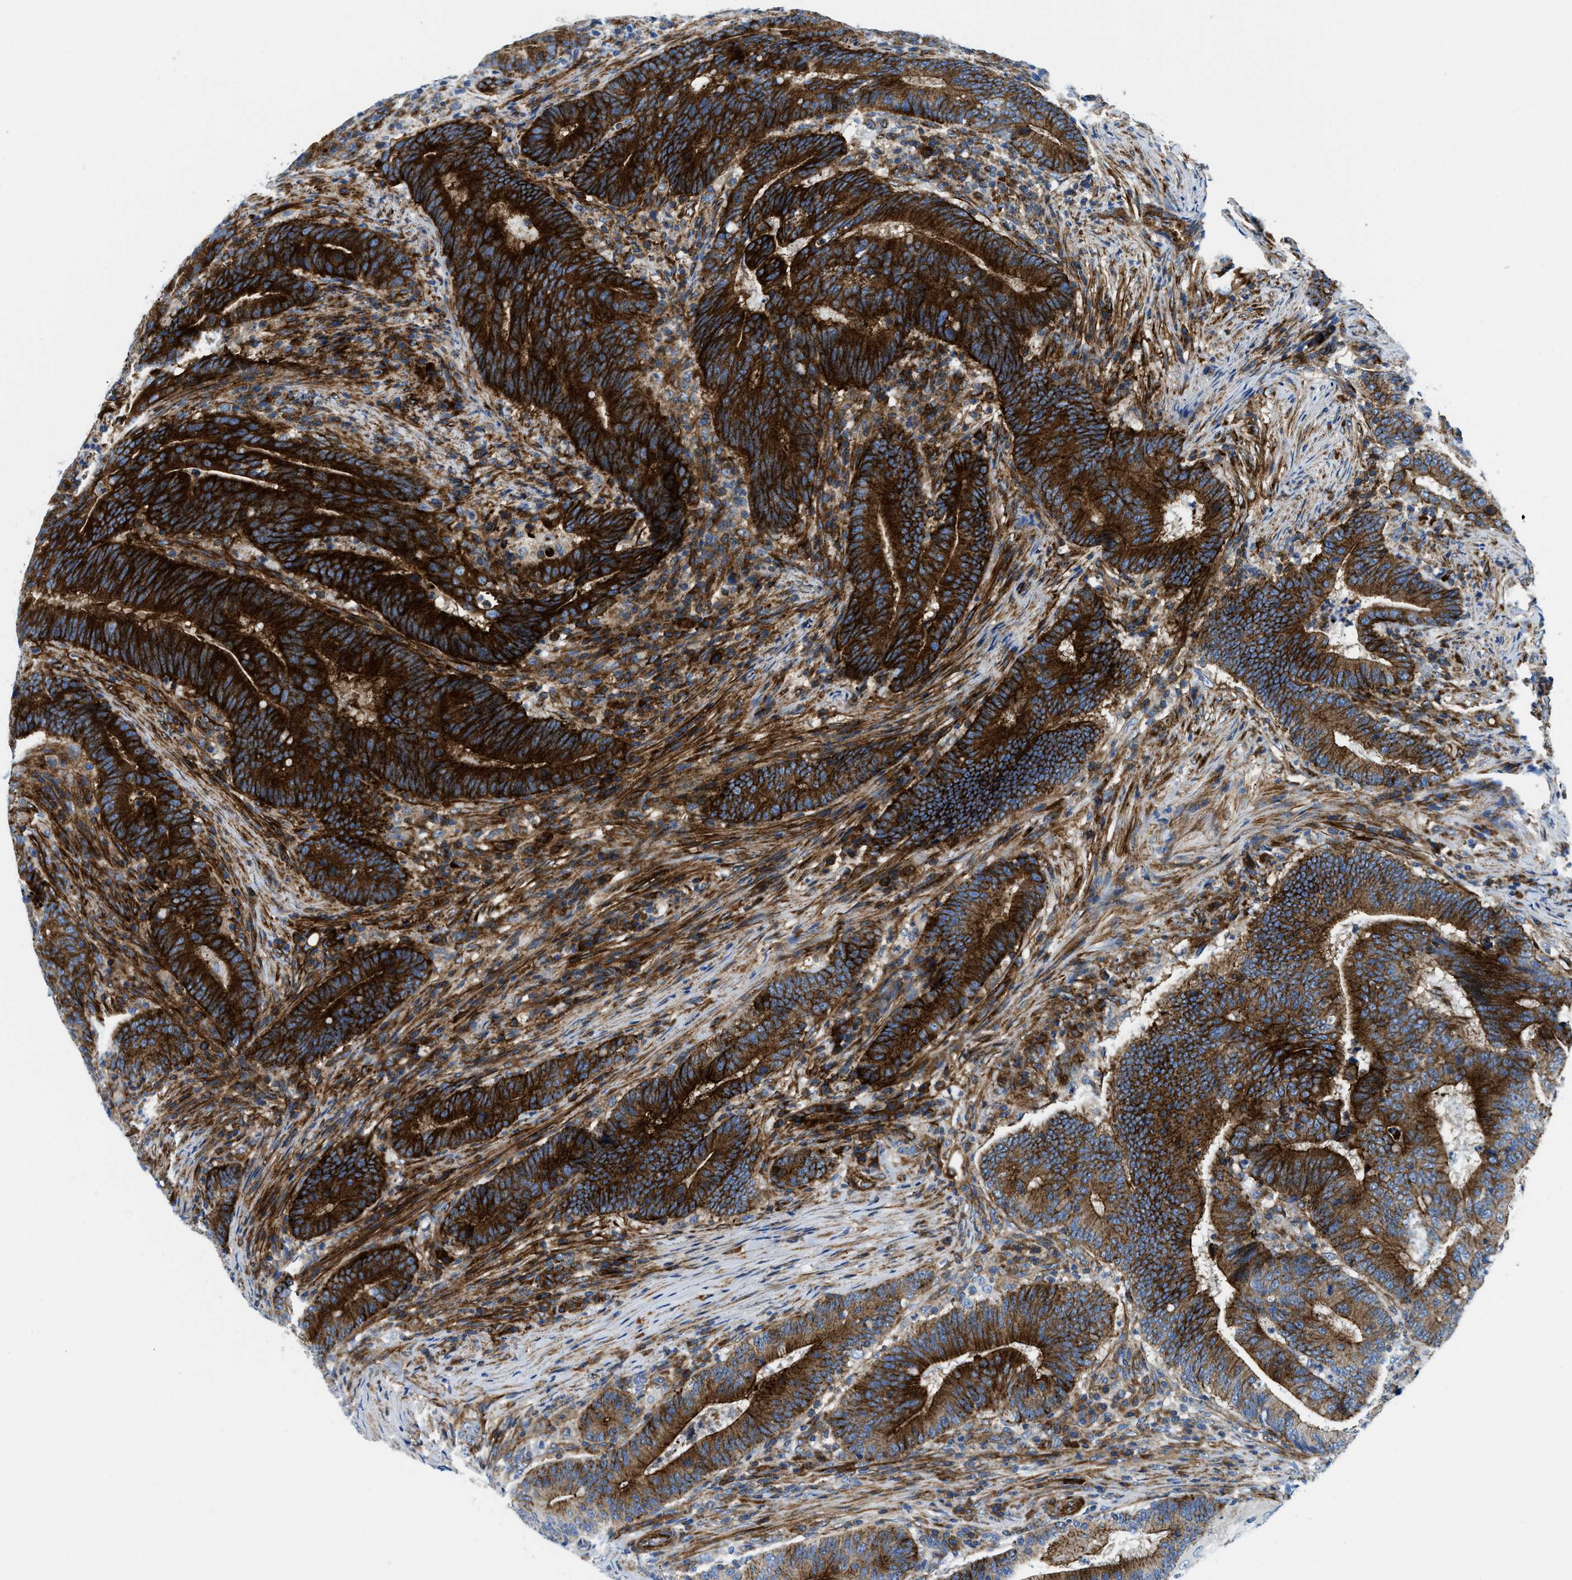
{"staining": {"intensity": "strong", "quantity": ">75%", "location": "cytoplasmic/membranous"}, "tissue": "colorectal cancer", "cell_type": "Tumor cells", "image_type": "cancer", "snomed": [{"axis": "morphology", "description": "Normal tissue, NOS"}, {"axis": "morphology", "description": "Adenocarcinoma, NOS"}, {"axis": "topography", "description": "Colon"}], "caption": "Immunohistochemical staining of human colorectal adenocarcinoma exhibits high levels of strong cytoplasmic/membranous positivity in about >75% of tumor cells. The protein is stained brown, and the nuclei are stained in blue (DAB IHC with brightfield microscopy, high magnification).", "gene": "CUTA", "patient": {"sex": "female", "age": 66}}